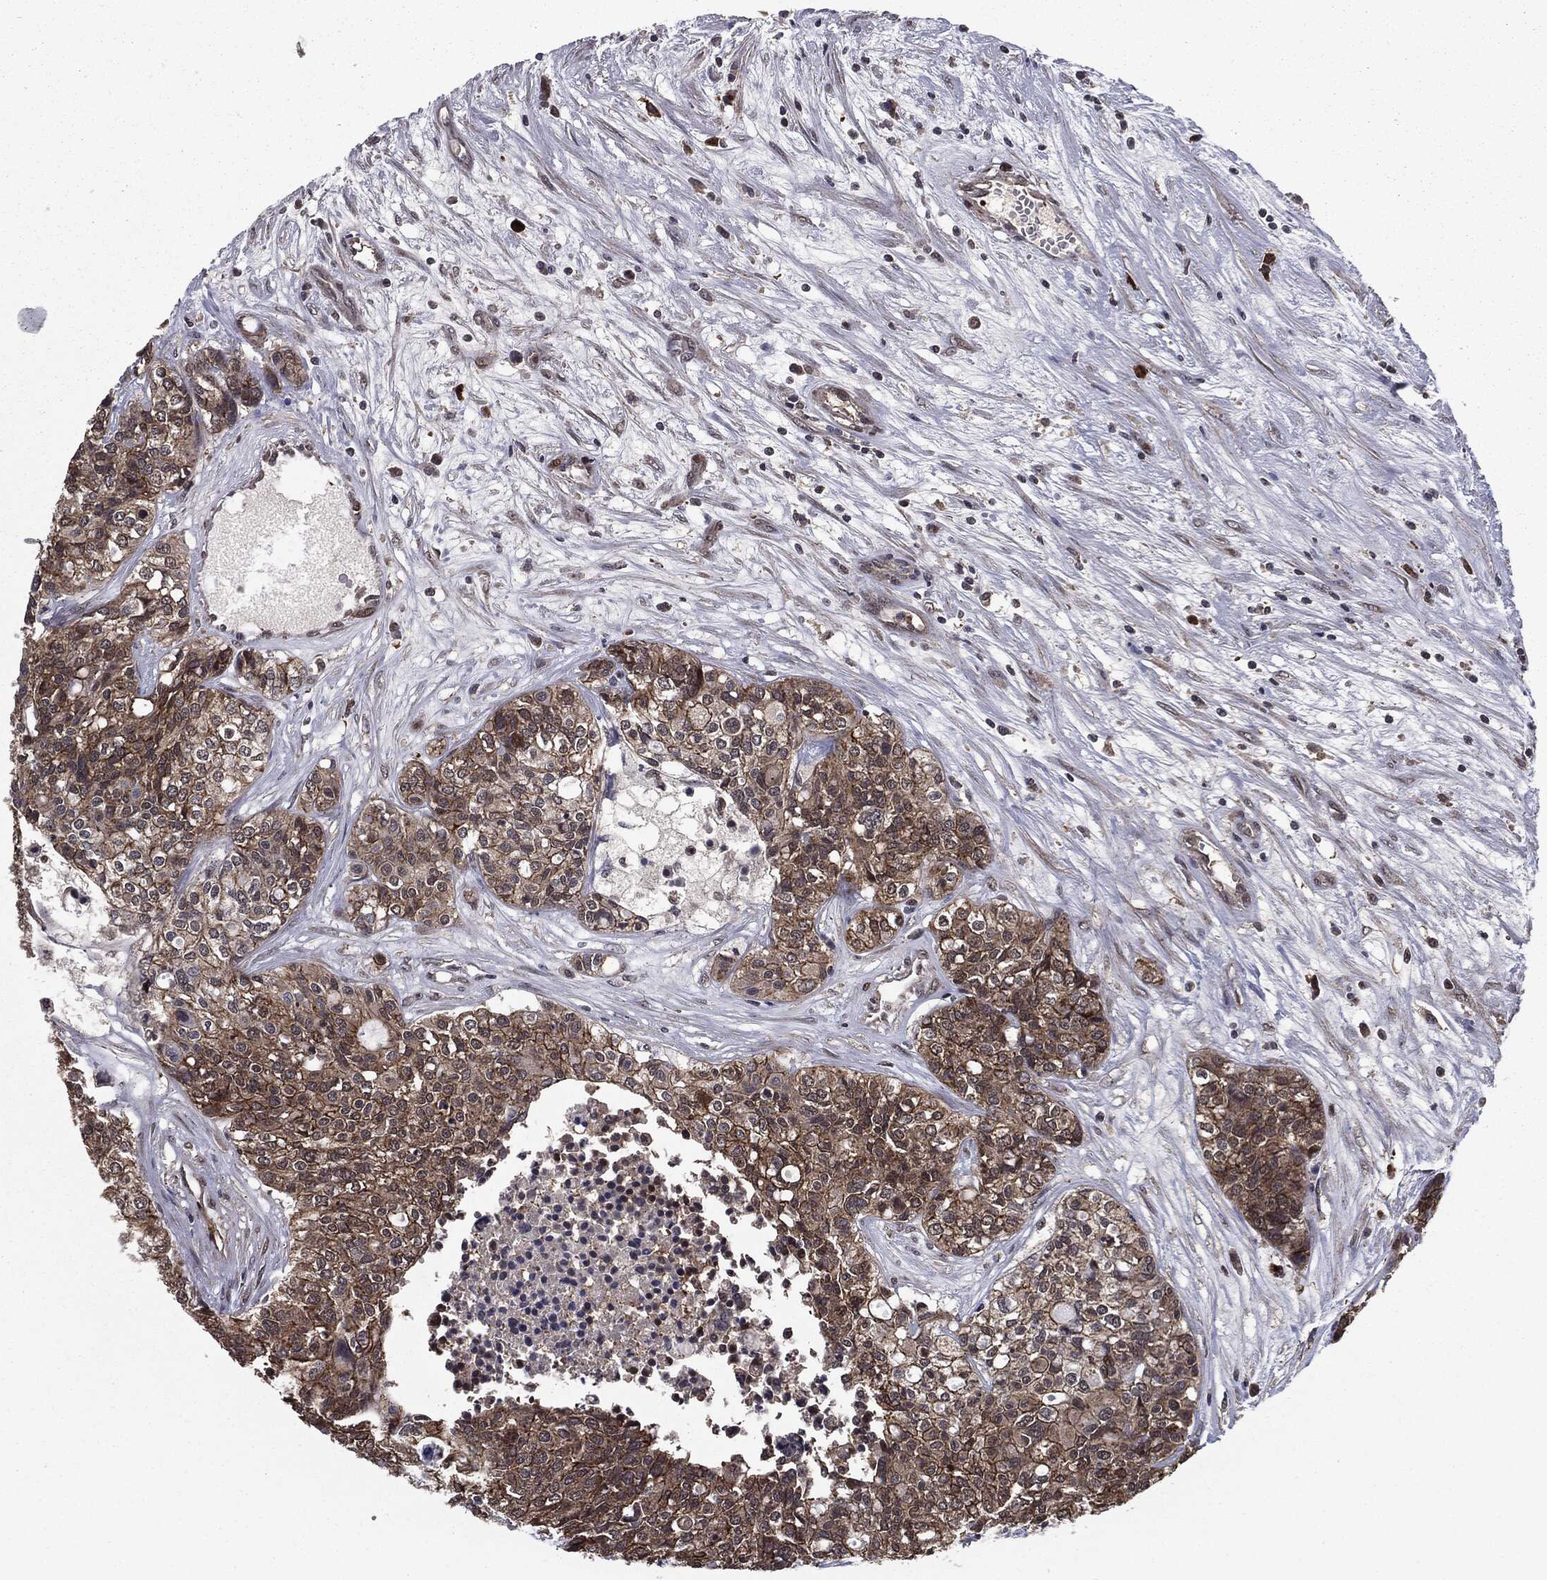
{"staining": {"intensity": "moderate", "quantity": ">75%", "location": "cytoplasmic/membranous"}, "tissue": "carcinoid", "cell_type": "Tumor cells", "image_type": "cancer", "snomed": [{"axis": "morphology", "description": "Carcinoid, malignant, NOS"}, {"axis": "topography", "description": "Colon"}], "caption": "Immunohistochemical staining of human carcinoid displays medium levels of moderate cytoplasmic/membranous staining in about >75% of tumor cells.", "gene": "PTPA", "patient": {"sex": "male", "age": 81}}